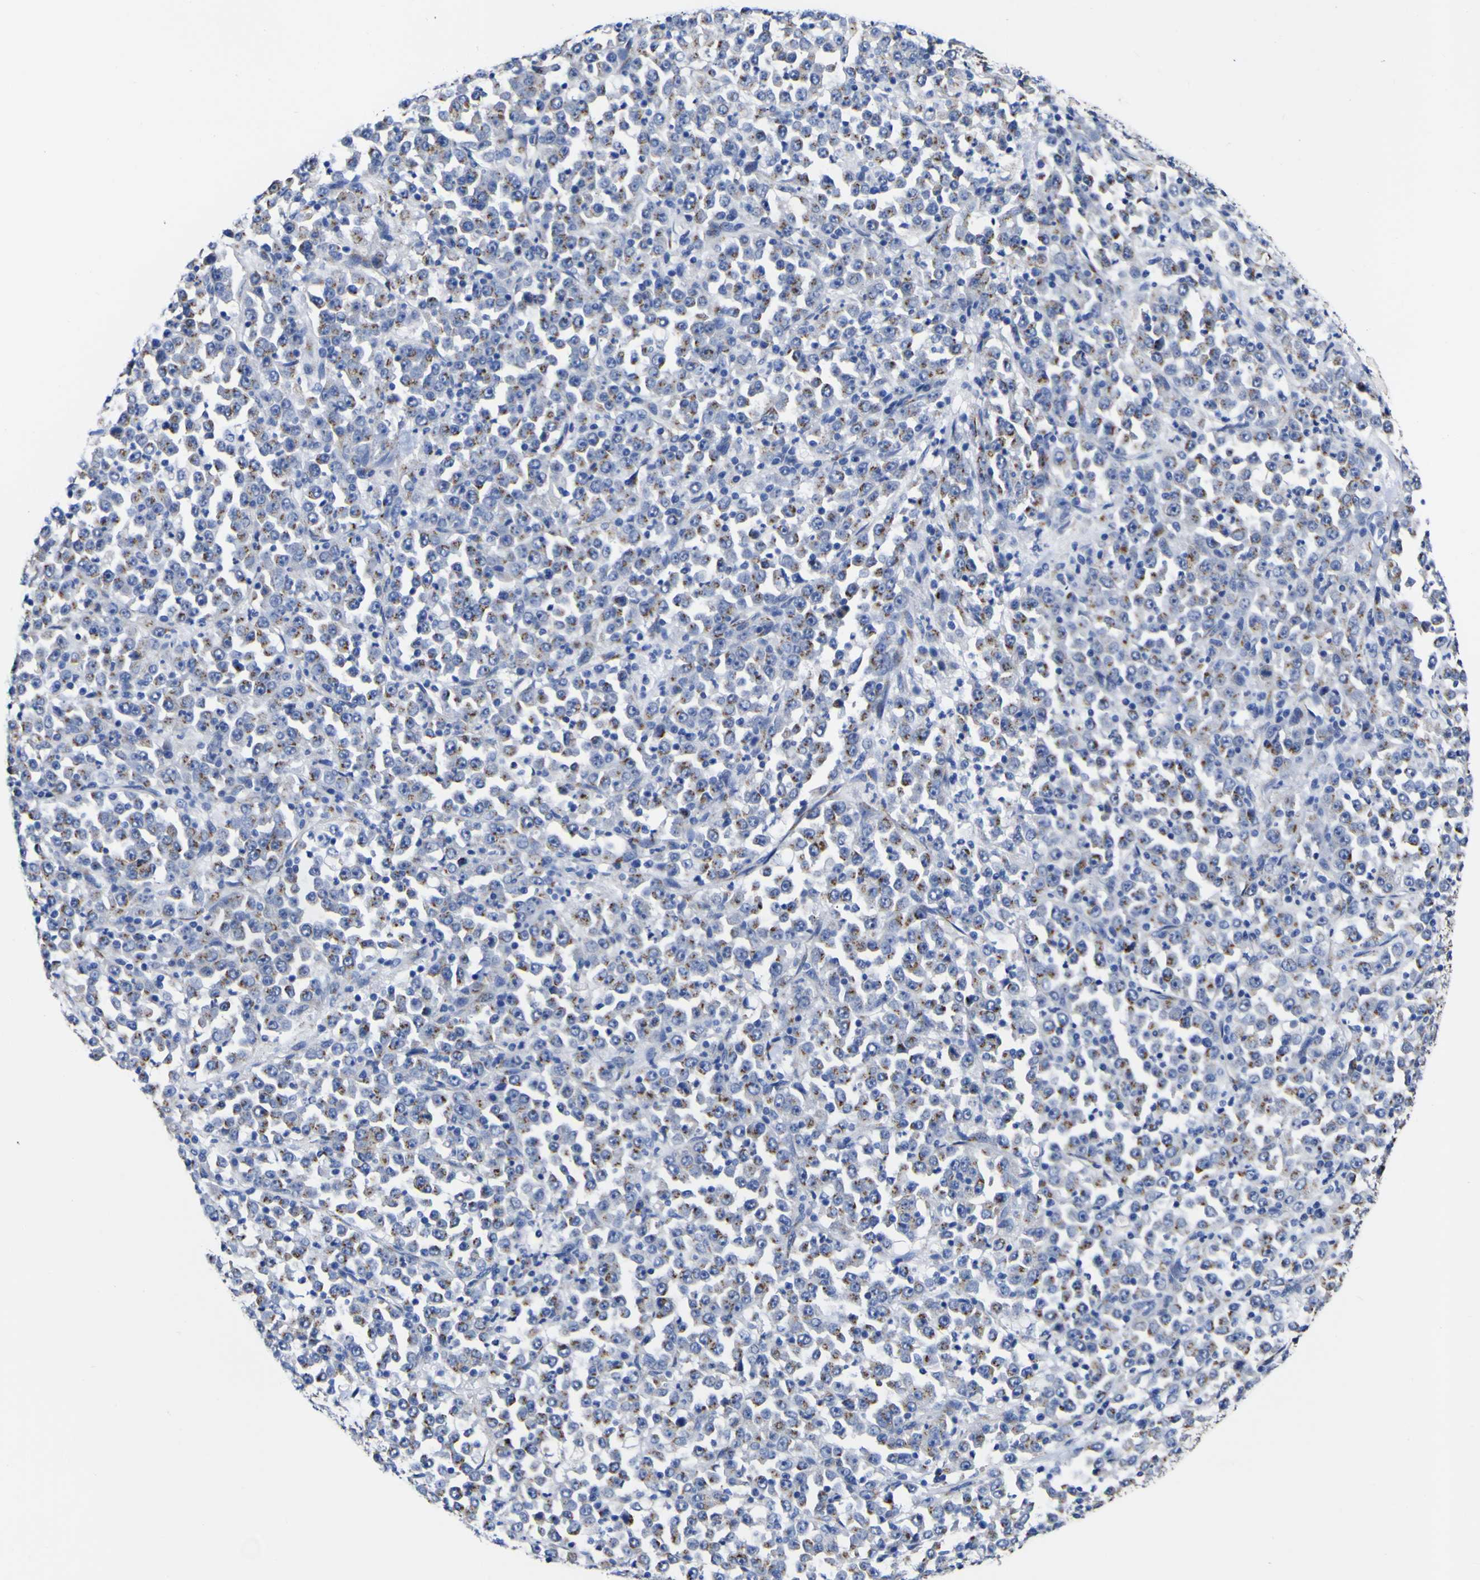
{"staining": {"intensity": "moderate", "quantity": "25%-75%", "location": "cytoplasmic/membranous"}, "tissue": "stomach cancer", "cell_type": "Tumor cells", "image_type": "cancer", "snomed": [{"axis": "morphology", "description": "Normal tissue, NOS"}, {"axis": "morphology", "description": "Adenocarcinoma, NOS"}, {"axis": "topography", "description": "Stomach, upper"}, {"axis": "topography", "description": "Stomach"}], "caption": "IHC micrograph of human stomach cancer (adenocarcinoma) stained for a protein (brown), which shows medium levels of moderate cytoplasmic/membranous staining in about 25%-75% of tumor cells.", "gene": "GOLM1", "patient": {"sex": "male", "age": 59}}